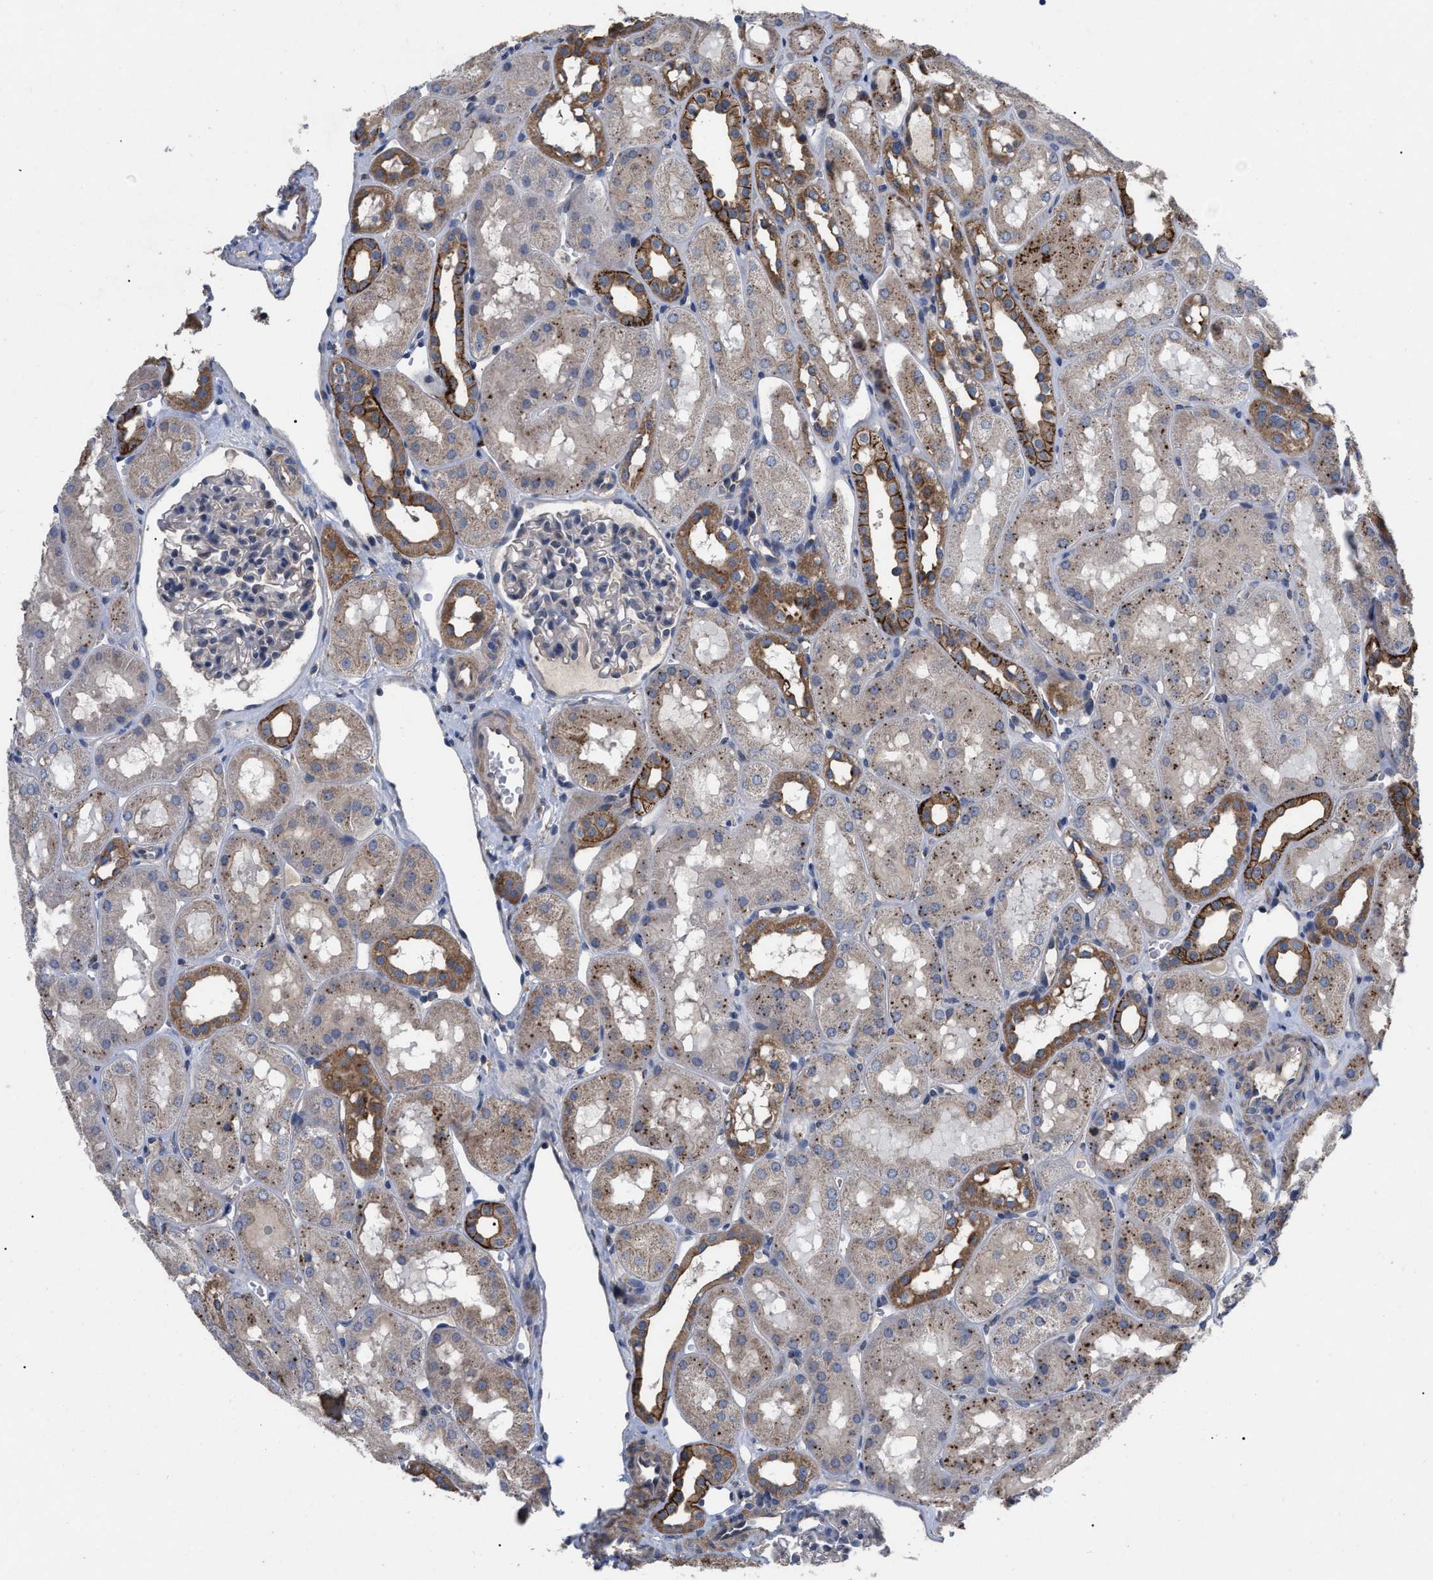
{"staining": {"intensity": "negative", "quantity": "none", "location": "none"}, "tissue": "kidney", "cell_type": "Cells in glomeruli", "image_type": "normal", "snomed": [{"axis": "morphology", "description": "Normal tissue, NOS"}, {"axis": "topography", "description": "Kidney"}, {"axis": "topography", "description": "Urinary bladder"}], "caption": "A photomicrograph of kidney stained for a protein displays no brown staining in cells in glomeruli. (Brightfield microscopy of DAB IHC at high magnification).", "gene": "FAM171A2", "patient": {"sex": "male", "age": 16}}